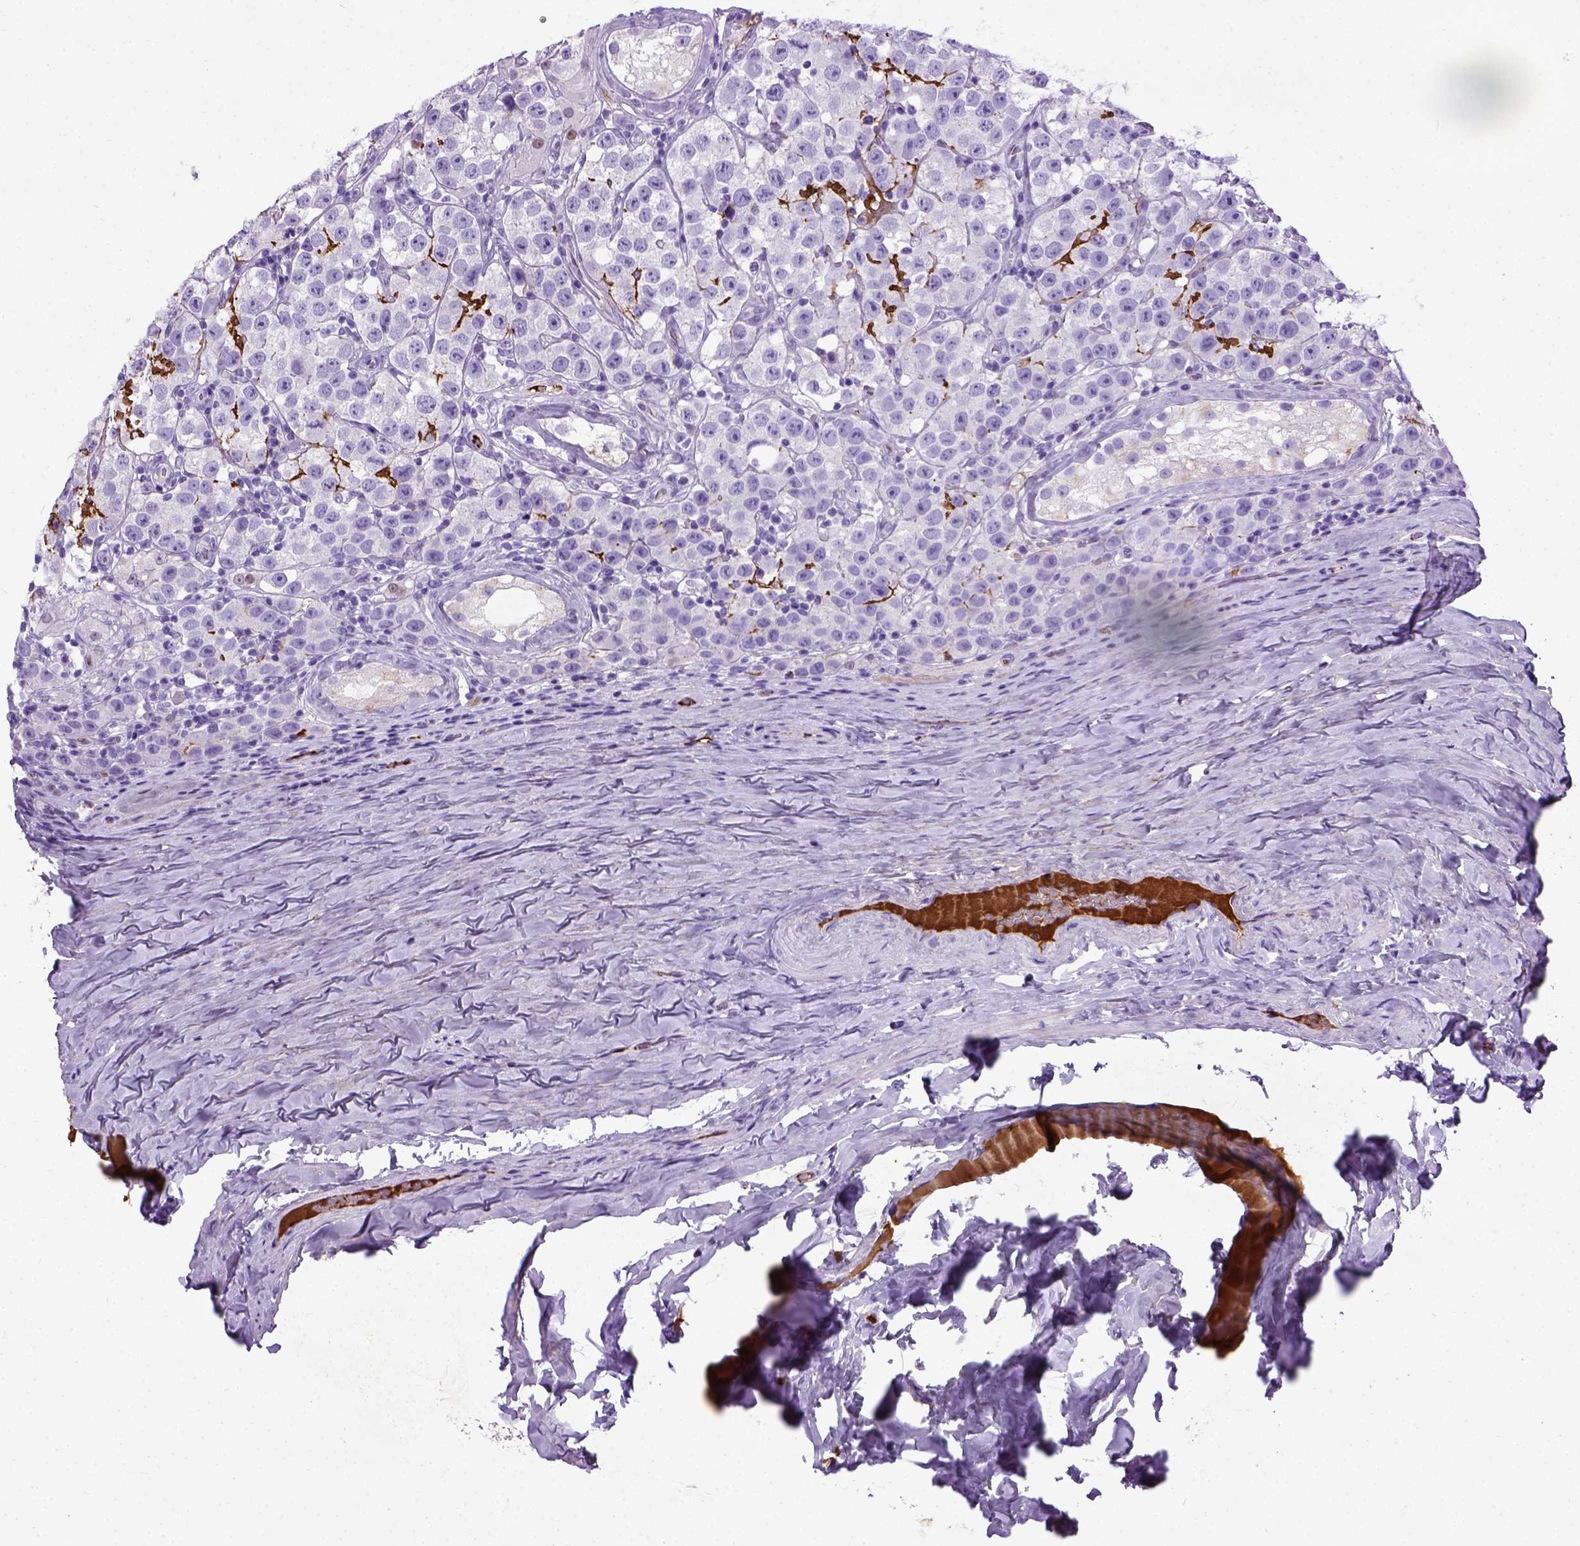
{"staining": {"intensity": "negative", "quantity": "none", "location": "none"}, "tissue": "testis cancer", "cell_type": "Tumor cells", "image_type": "cancer", "snomed": [{"axis": "morphology", "description": "Seminoma, NOS"}, {"axis": "topography", "description": "Testis"}], "caption": "This is an IHC histopathology image of testis cancer. There is no positivity in tumor cells.", "gene": "ADAMTS8", "patient": {"sex": "male", "age": 34}}